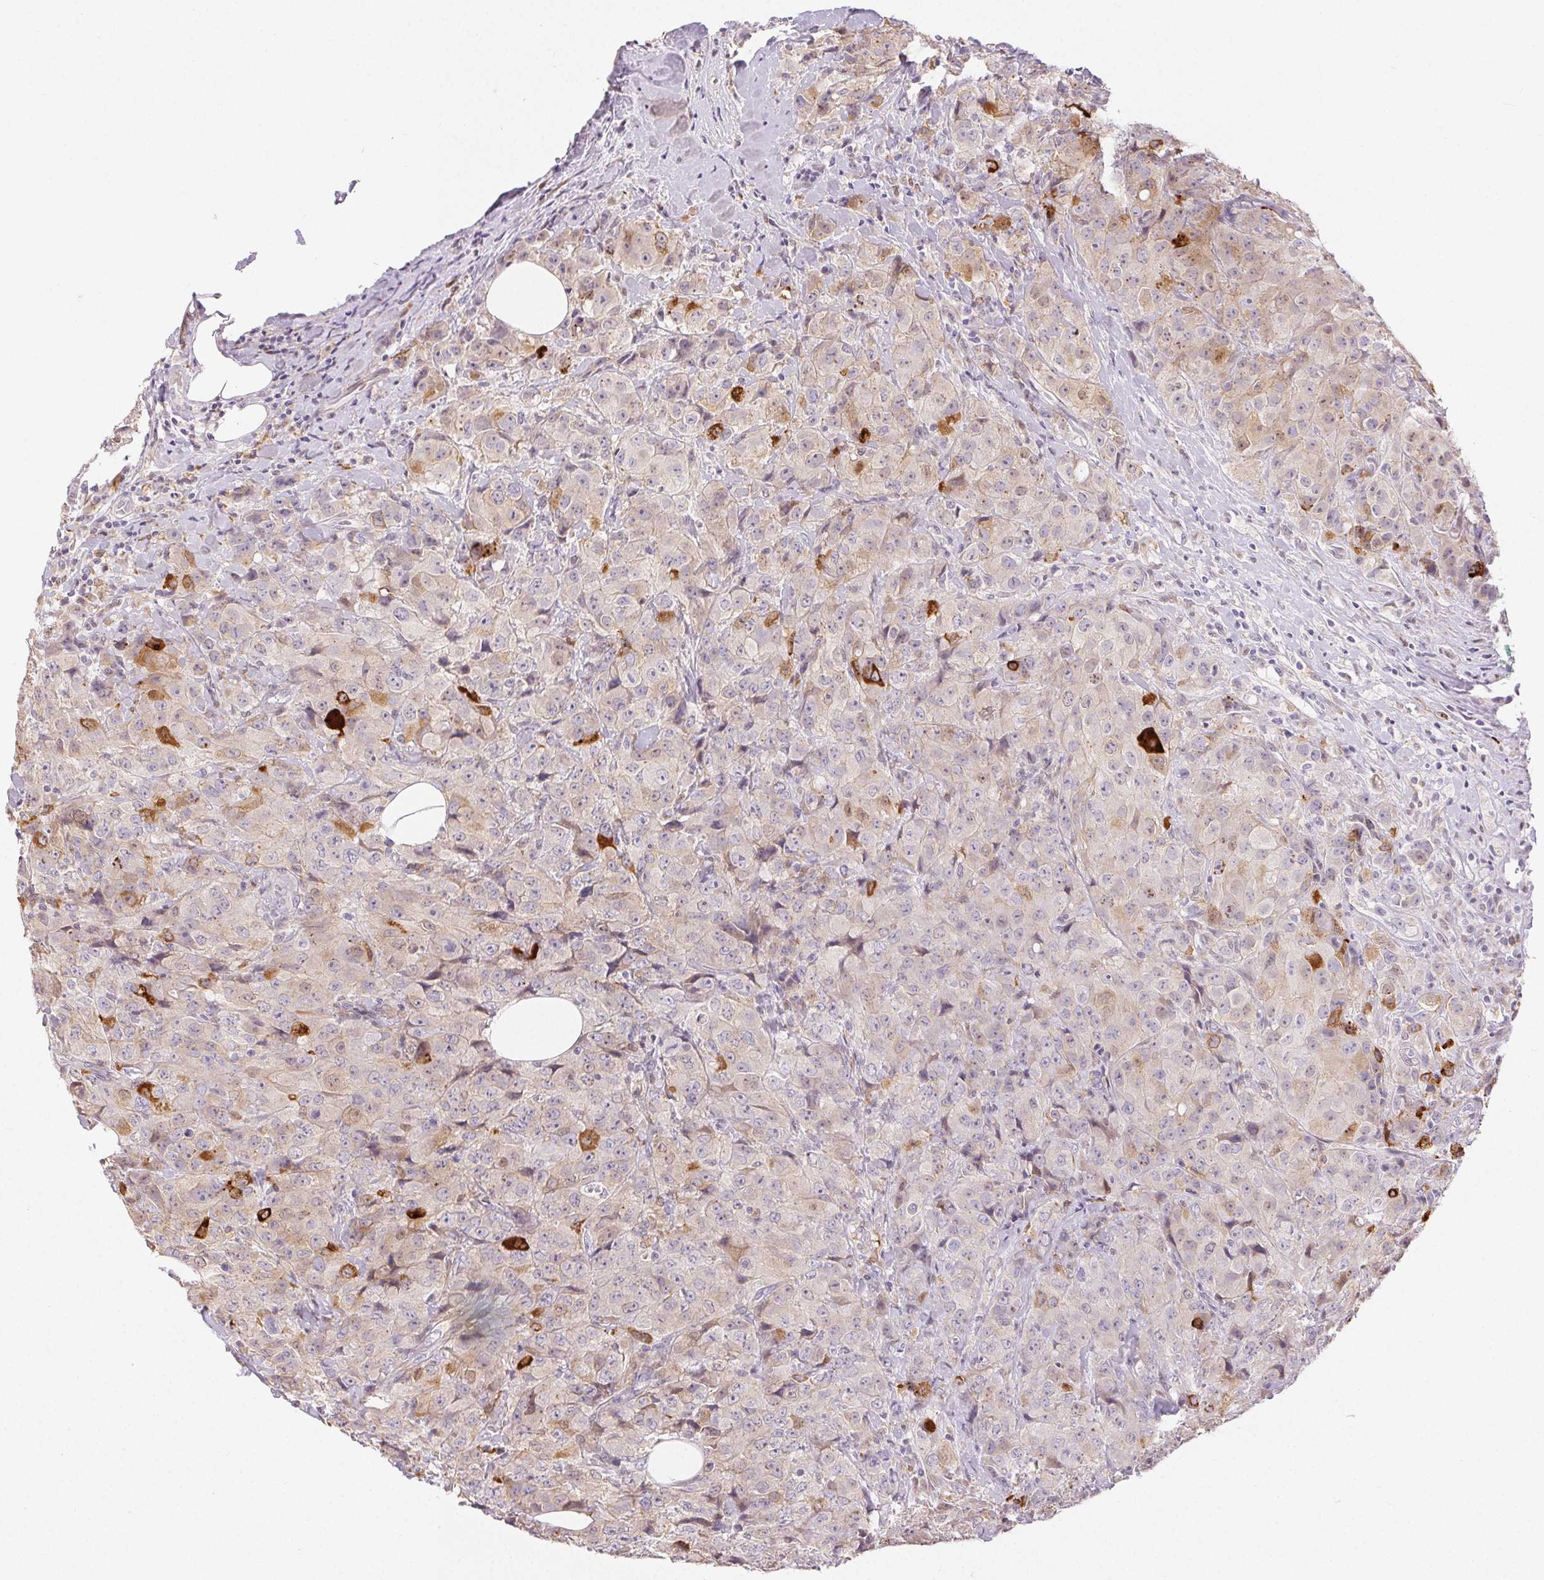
{"staining": {"intensity": "strong", "quantity": "<25%", "location": "cytoplasmic/membranous"}, "tissue": "breast cancer", "cell_type": "Tumor cells", "image_type": "cancer", "snomed": [{"axis": "morphology", "description": "Normal tissue, NOS"}, {"axis": "morphology", "description": "Duct carcinoma"}, {"axis": "topography", "description": "Breast"}], "caption": "A brown stain shows strong cytoplasmic/membranous expression of a protein in human infiltrating ductal carcinoma (breast) tumor cells.", "gene": "RPGRIP1", "patient": {"sex": "female", "age": 43}}